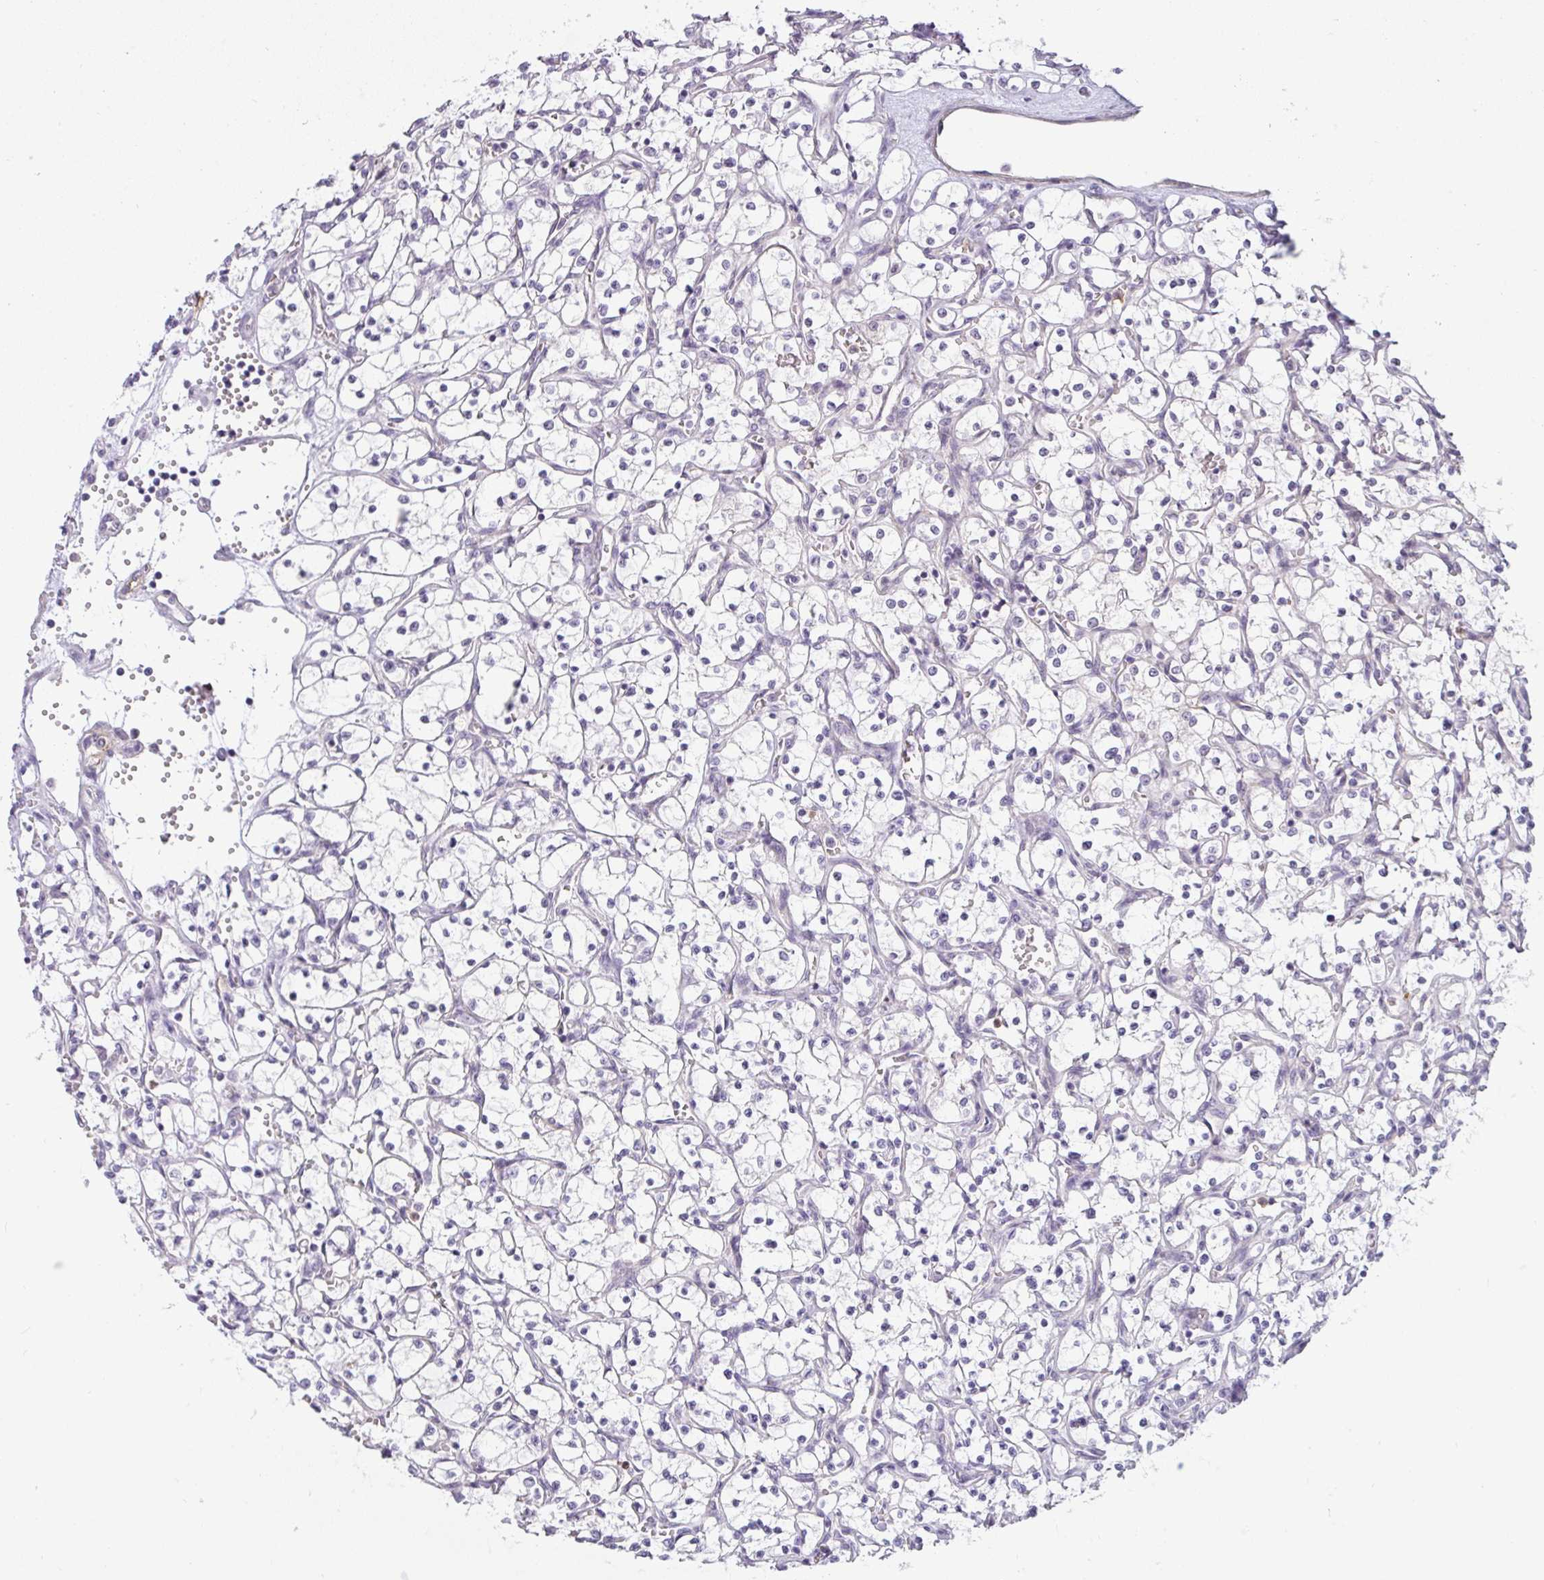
{"staining": {"intensity": "negative", "quantity": "none", "location": "none"}, "tissue": "renal cancer", "cell_type": "Tumor cells", "image_type": "cancer", "snomed": [{"axis": "morphology", "description": "Adenocarcinoma, NOS"}, {"axis": "topography", "description": "Kidney"}], "caption": "Tumor cells are negative for protein expression in human renal cancer (adenocarcinoma).", "gene": "DZIP1", "patient": {"sex": "female", "age": 69}}